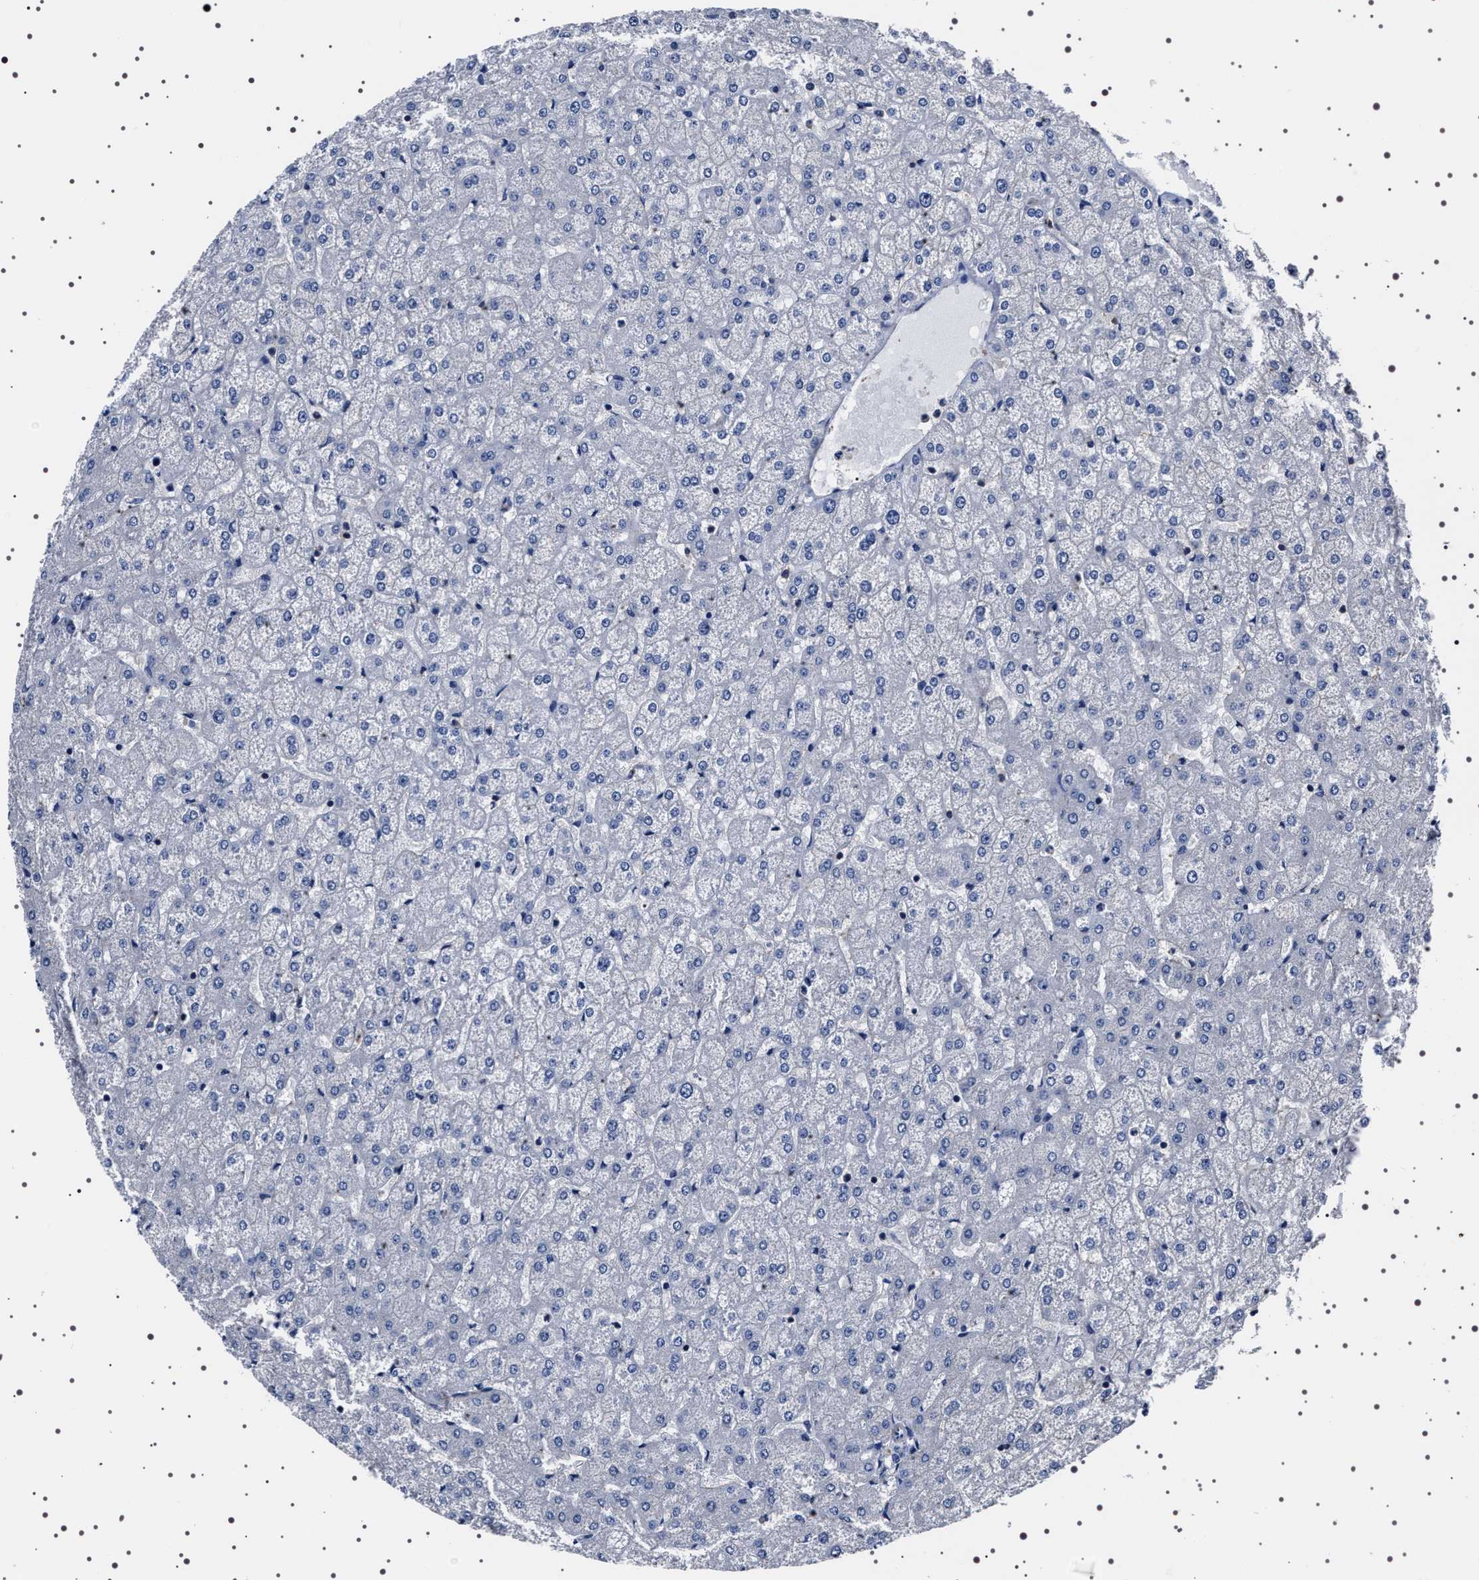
{"staining": {"intensity": "negative", "quantity": "none", "location": "none"}, "tissue": "liver", "cell_type": "Cholangiocytes", "image_type": "normal", "snomed": [{"axis": "morphology", "description": "Normal tissue, NOS"}, {"axis": "topography", "description": "Liver"}], "caption": "Liver stained for a protein using IHC displays no expression cholangiocytes.", "gene": "WDR1", "patient": {"sex": "female", "age": 32}}